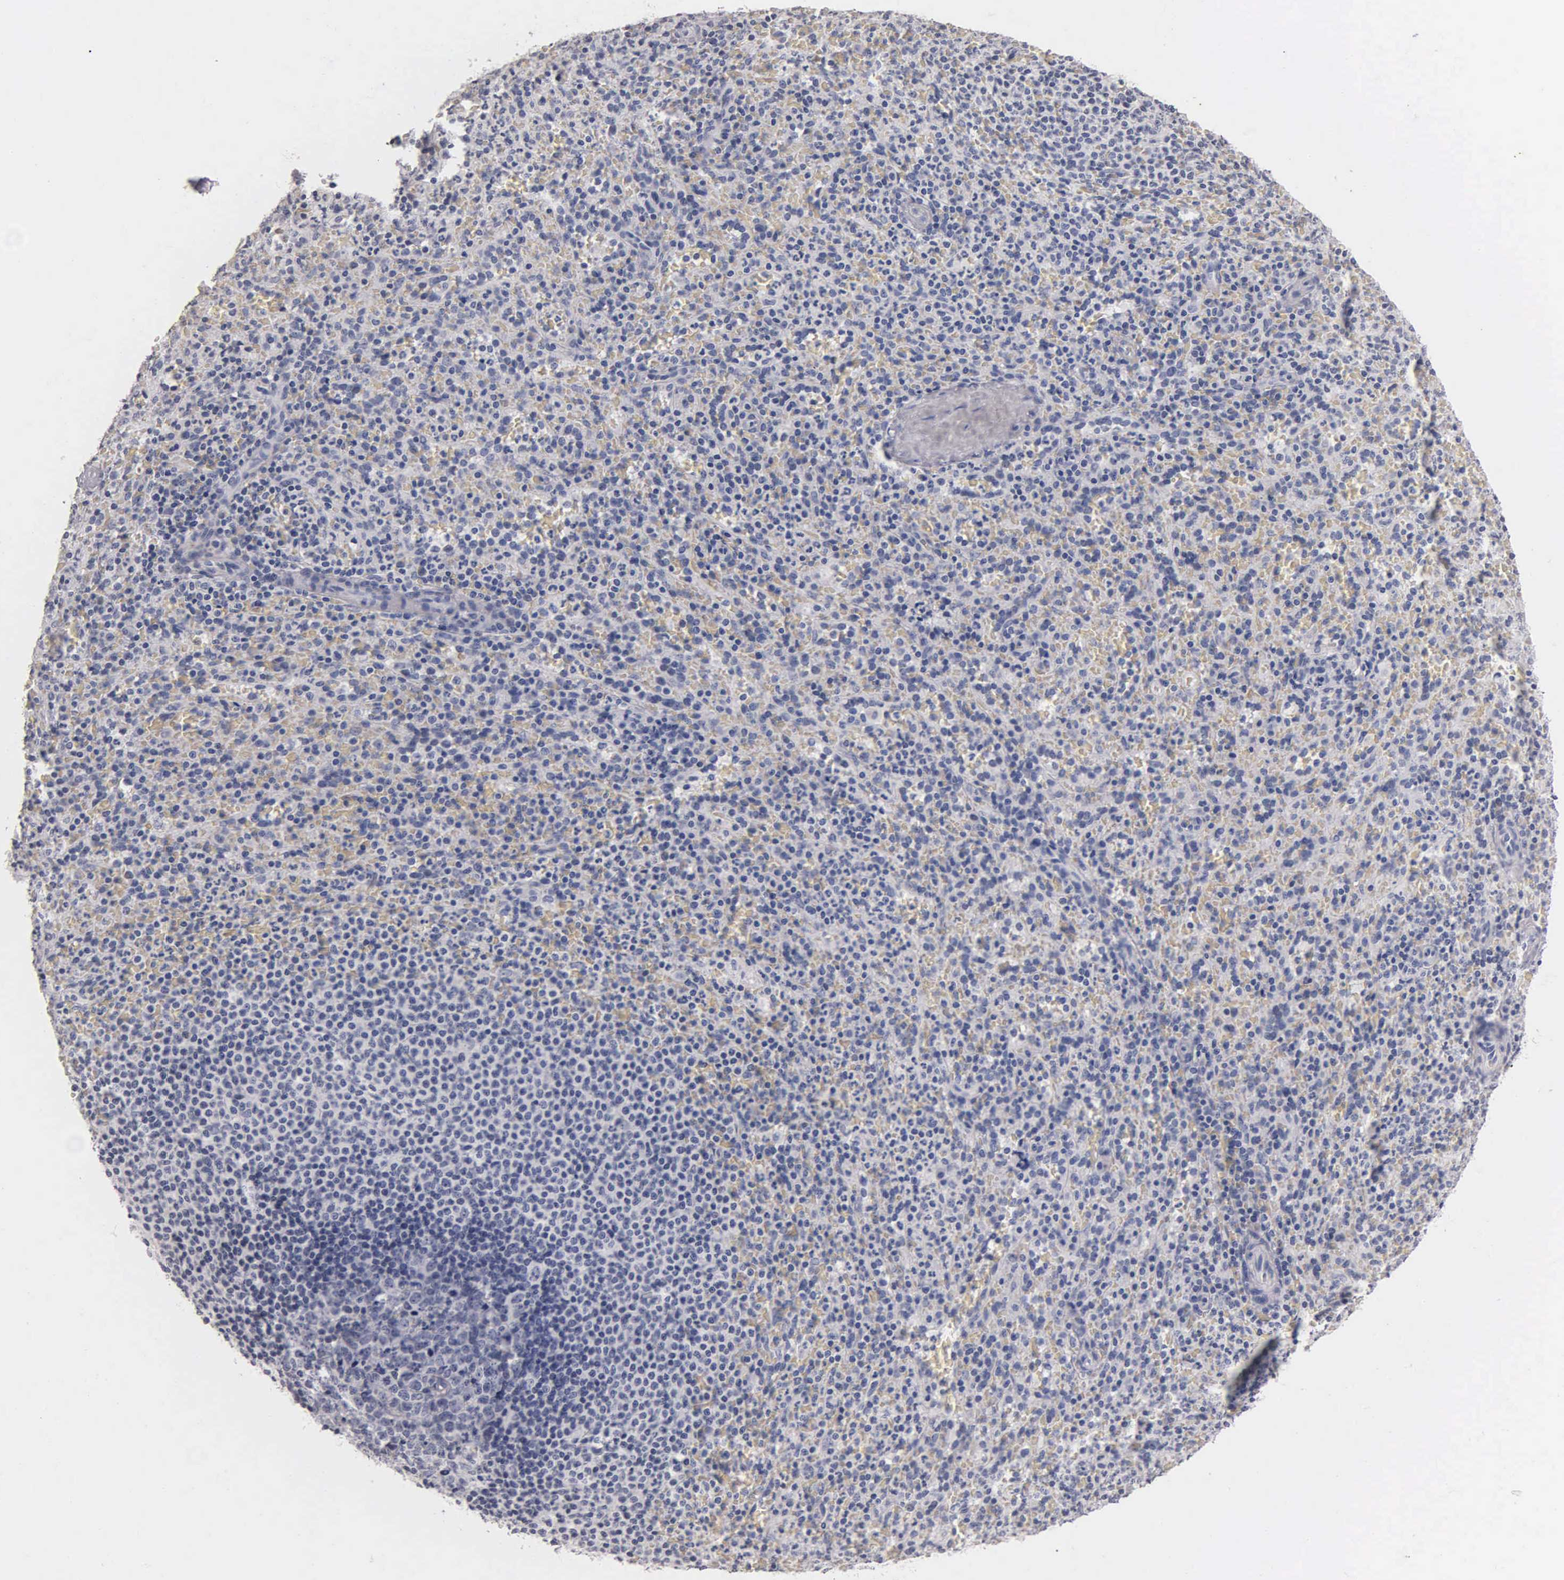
{"staining": {"intensity": "negative", "quantity": "none", "location": "none"}, "tissue": "spleen", "cell_type": "Cells in red pulp", "image_type": "normal", "snomed": [{"axis": "morphology", "description": "Normal tissue, NOS"}, {"axis": "topography", "description": "Spleen"}], "caption": "IHC histopathology image of benign spleen stained for a protein (brown), which displays no expression in cells in red pulp.", "gene": "SST", "patient": {"sex": "female", "age": 21}}